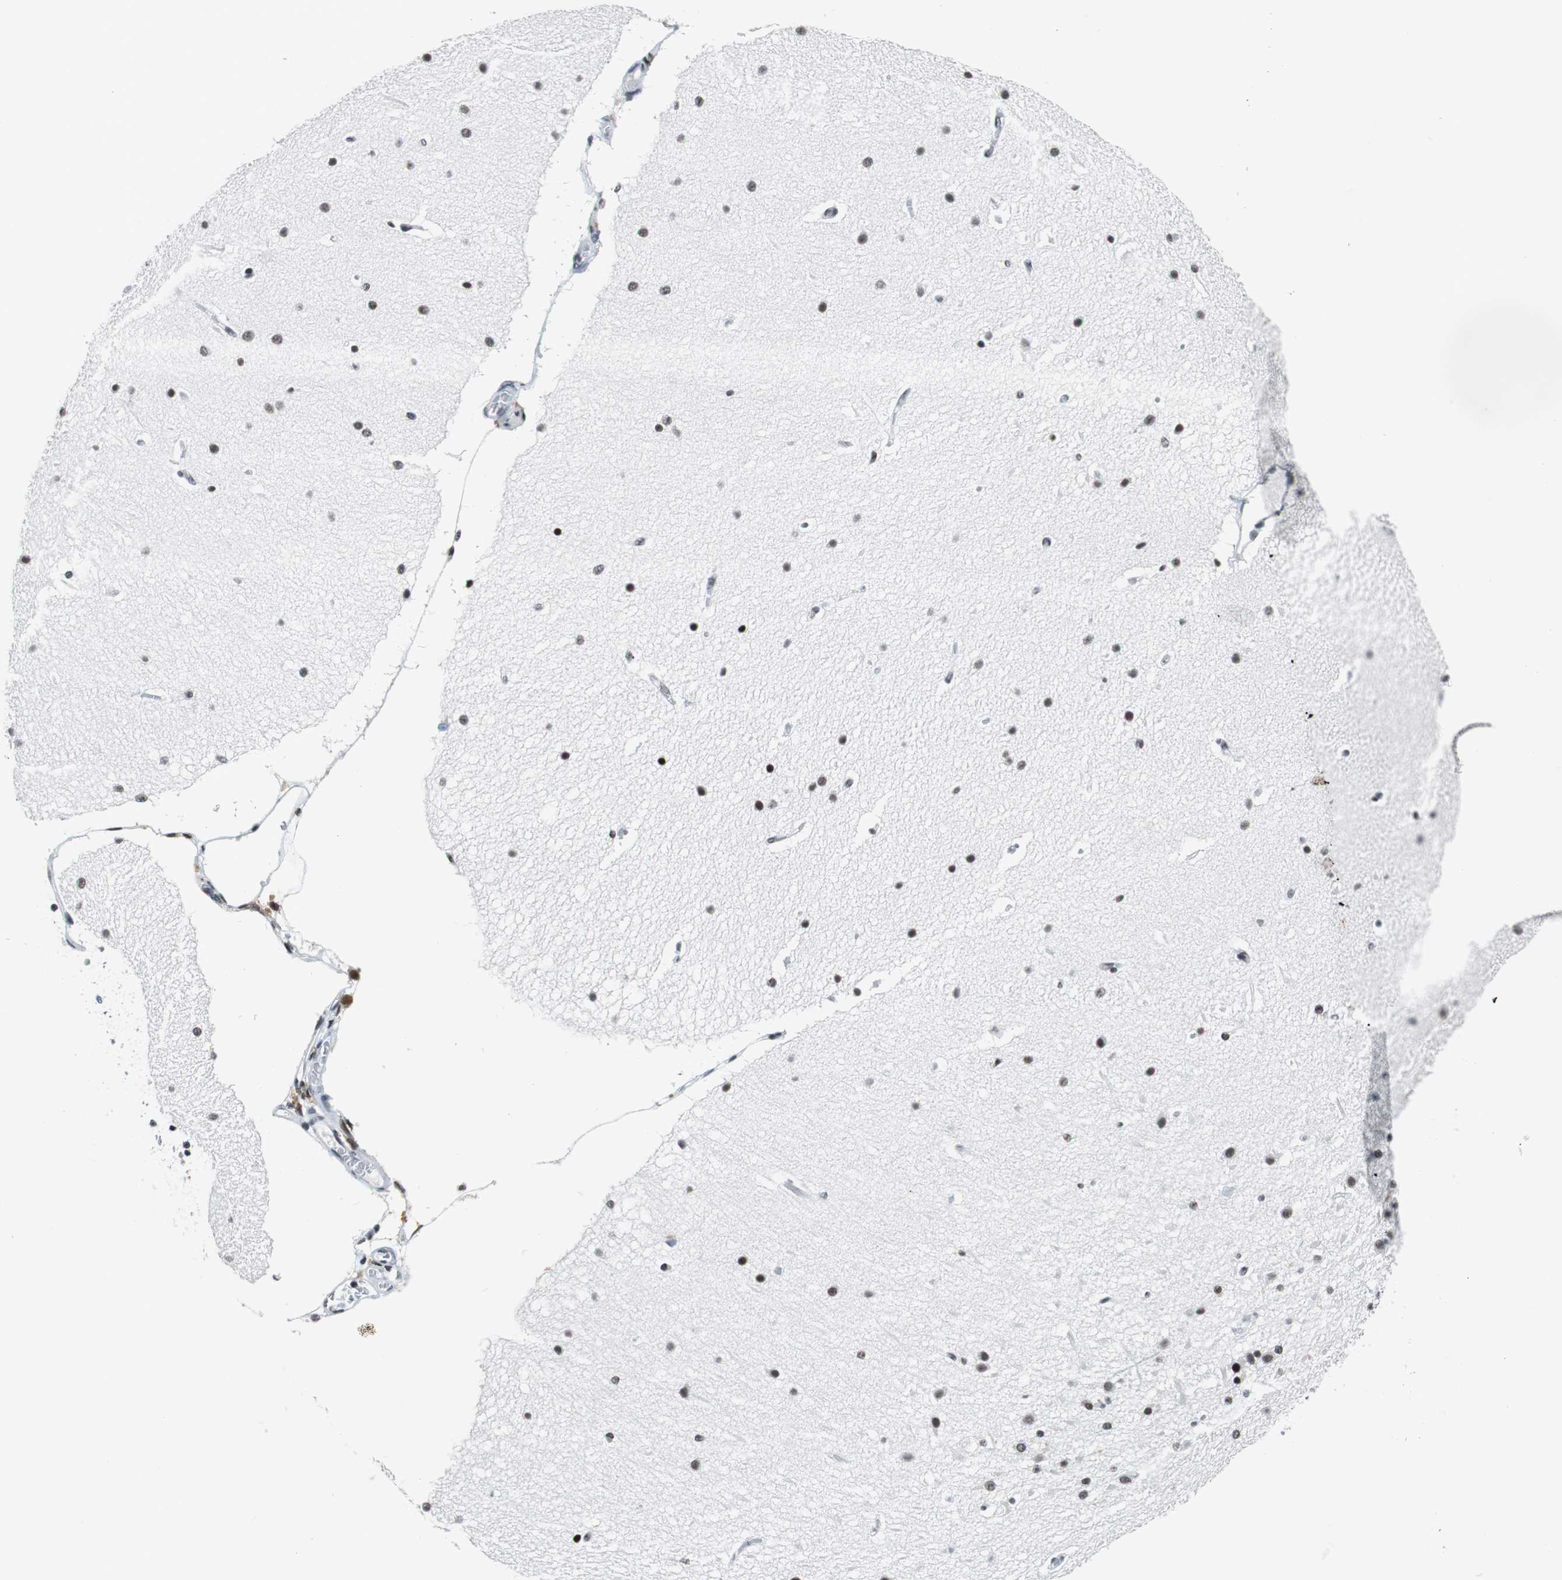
{"staining": {"intensity": "strong", "quantity": ">75%", "location": "nuclear"}, "tissue": "cerebellum", "cell_type": "Cells in granular layer", "image_type": "normal", "snomed": [{"axis": "morphology", "description": "Normal tissue, NOS"}, {"axis": "topography", "description": "Cerebellum"}], "caption": "Immunohistochemical staining of normal cerebellum demonstrates >75% levels of strong nuclear protein positivity in about >75% of cells in granular layer. The protein of interest is shown in brown color, while the nuclei are stained blue.", "gene": "HDAC3", "patient": {"sex": "female", "age": 54}}